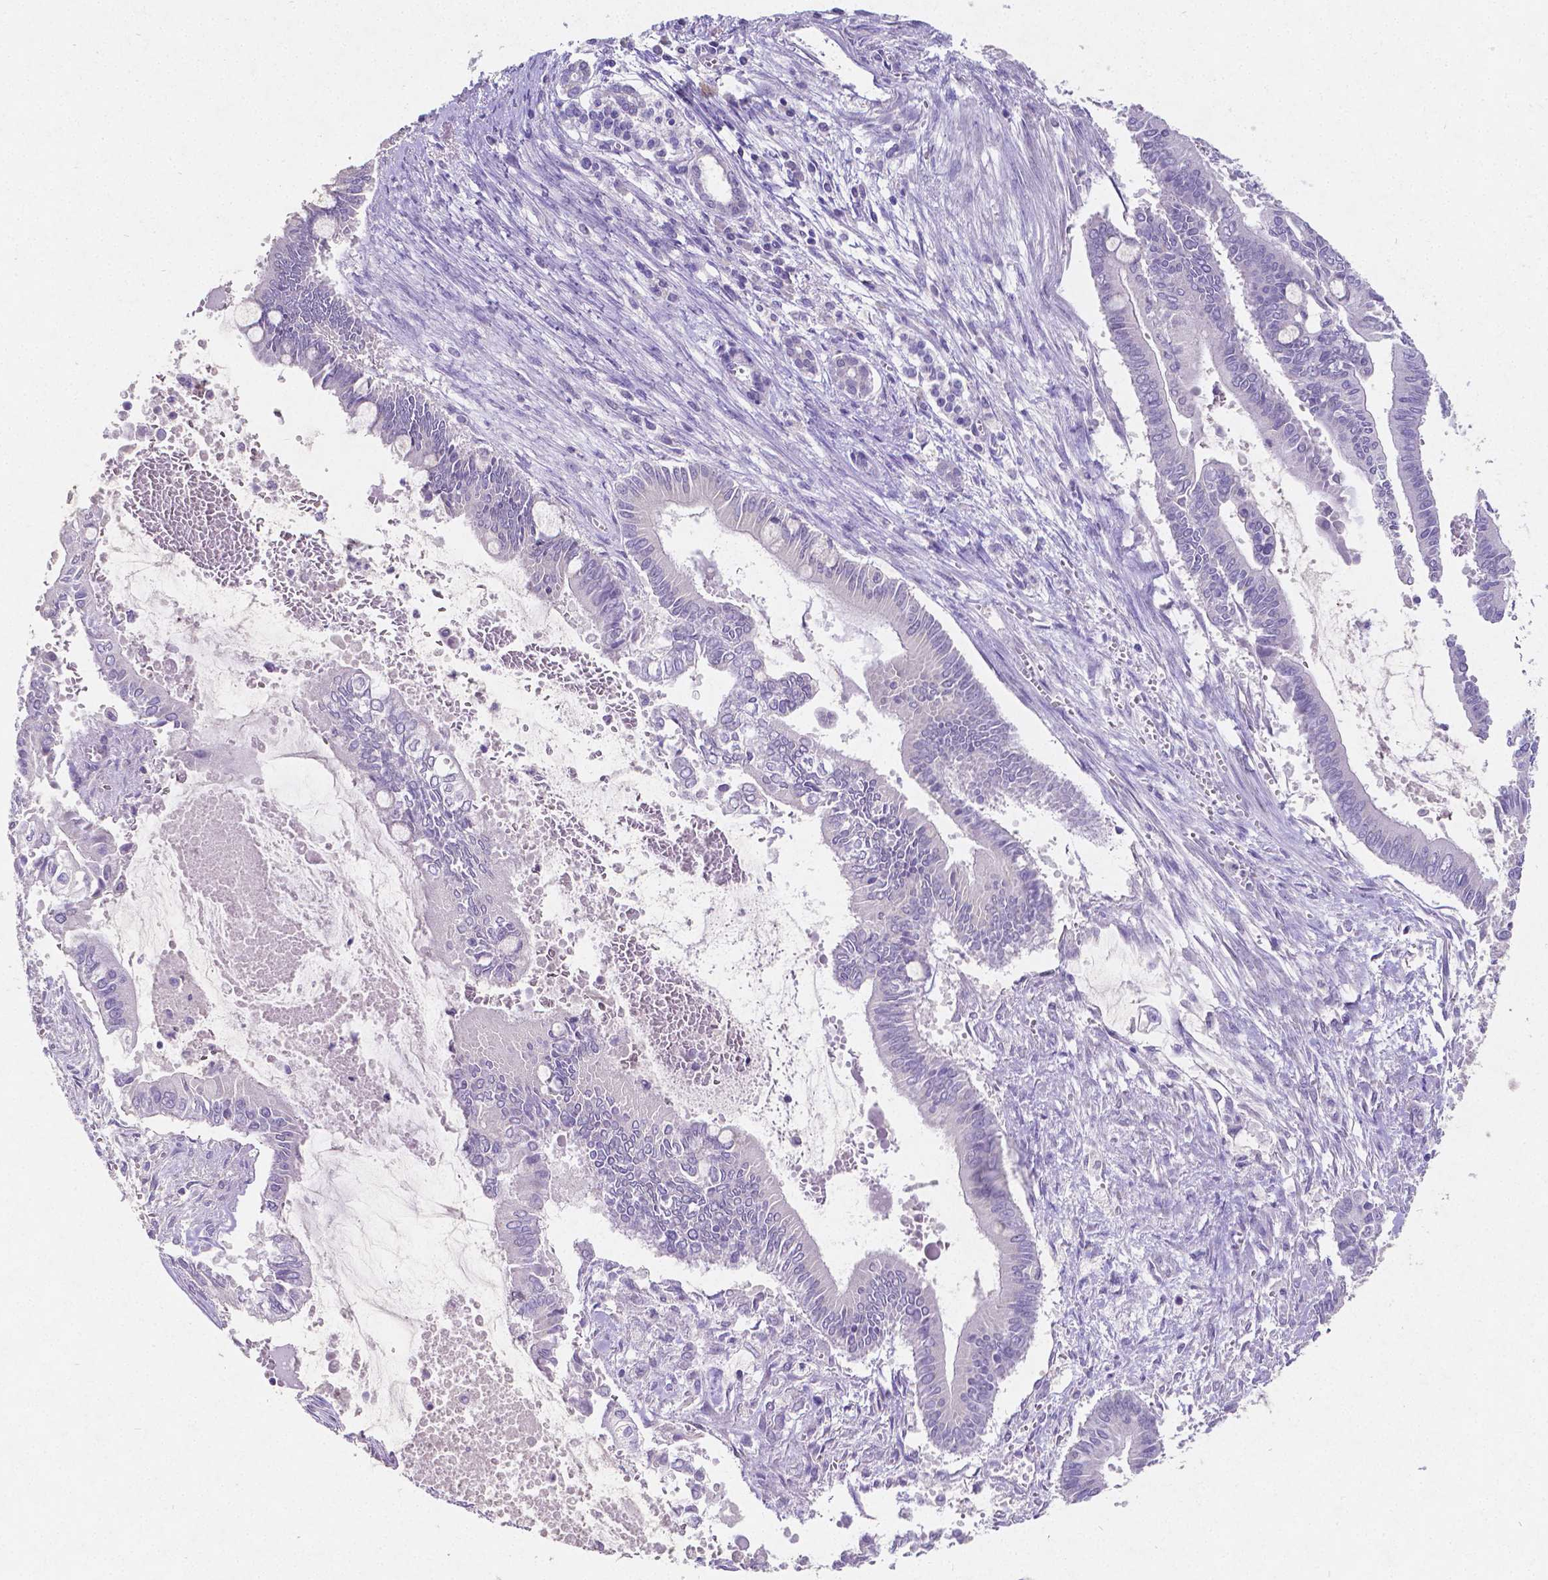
{"staining": {"intensity": "negative", "quantity": "none", "location": "none"}, "tissue": "pancreatic cancer", "cell_type": "Tumor cells", "image_type": "cancer", "snomed": [{"axis": "morphology", "description": "Adenocarcinoma, NOS"}, {"axis": "topography", "description": "Pancreas"}], "caption": "Immunohistochemical staining of human adenocarcinoma (pancreatic) demonstrates no significant staining in tumor cells.", "gene": "SATB2", "patient": {"sex": "male", "age": 68}}